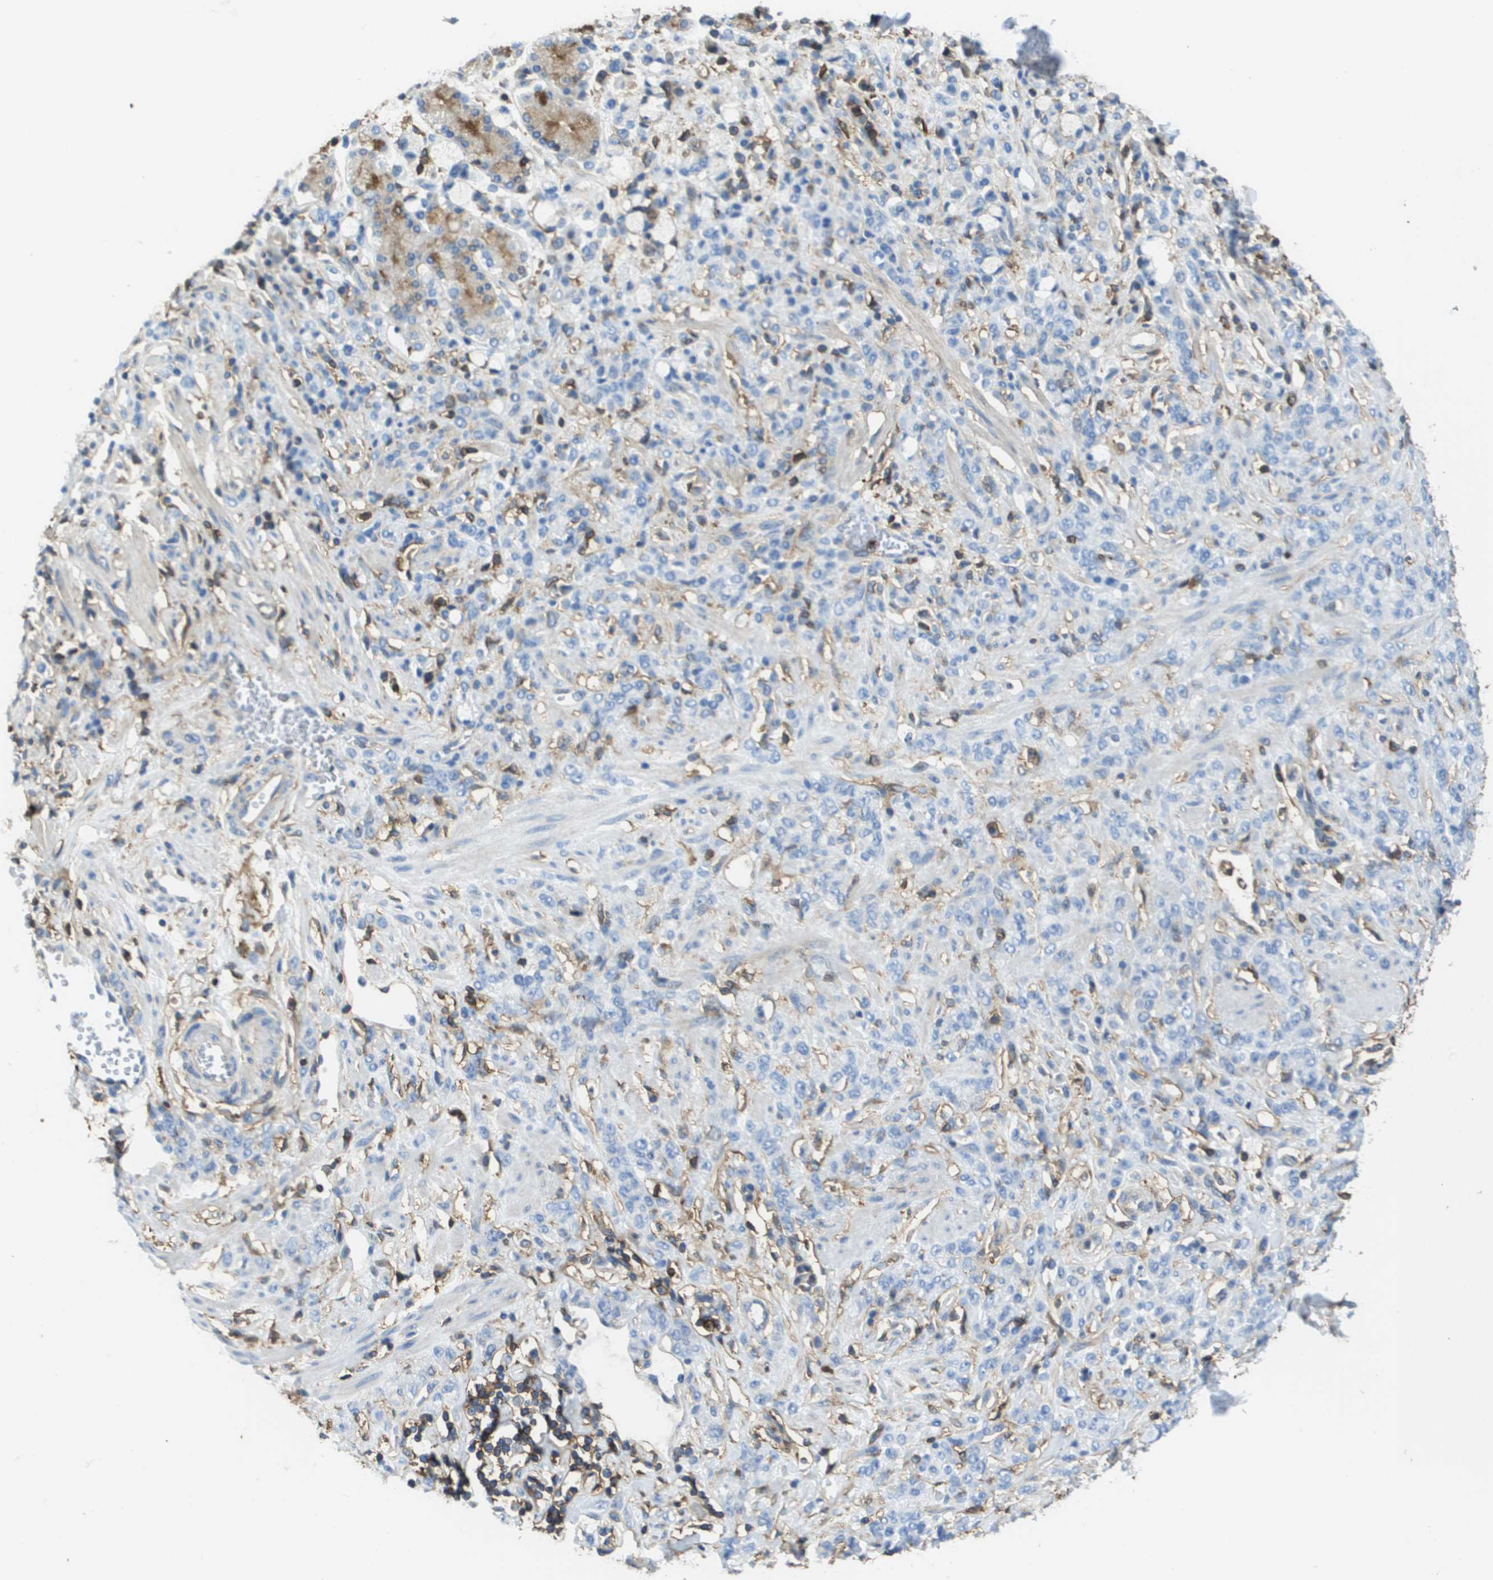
{"staining": {"intensity": "negative", "quantity": "none", "location": "none"}, "tissue": "stomach cancer", "cell_type": "Tumor cells", "image_type": "cancer", "snomed": [{"axis": "morphology", "description": "Normal tissue, NOS"}, {"axis": "morphology", "description": "Adenocarcinoma, NOS"}, {"axis": "topography", "description": "Stomach"}], "caption": "Immunohistochemical staining of stomach adenocarcinoma demonstrates no significant positivity in tumor cells.", "gene": "PASK", "patient": {"sex": "male", "age": 82}}